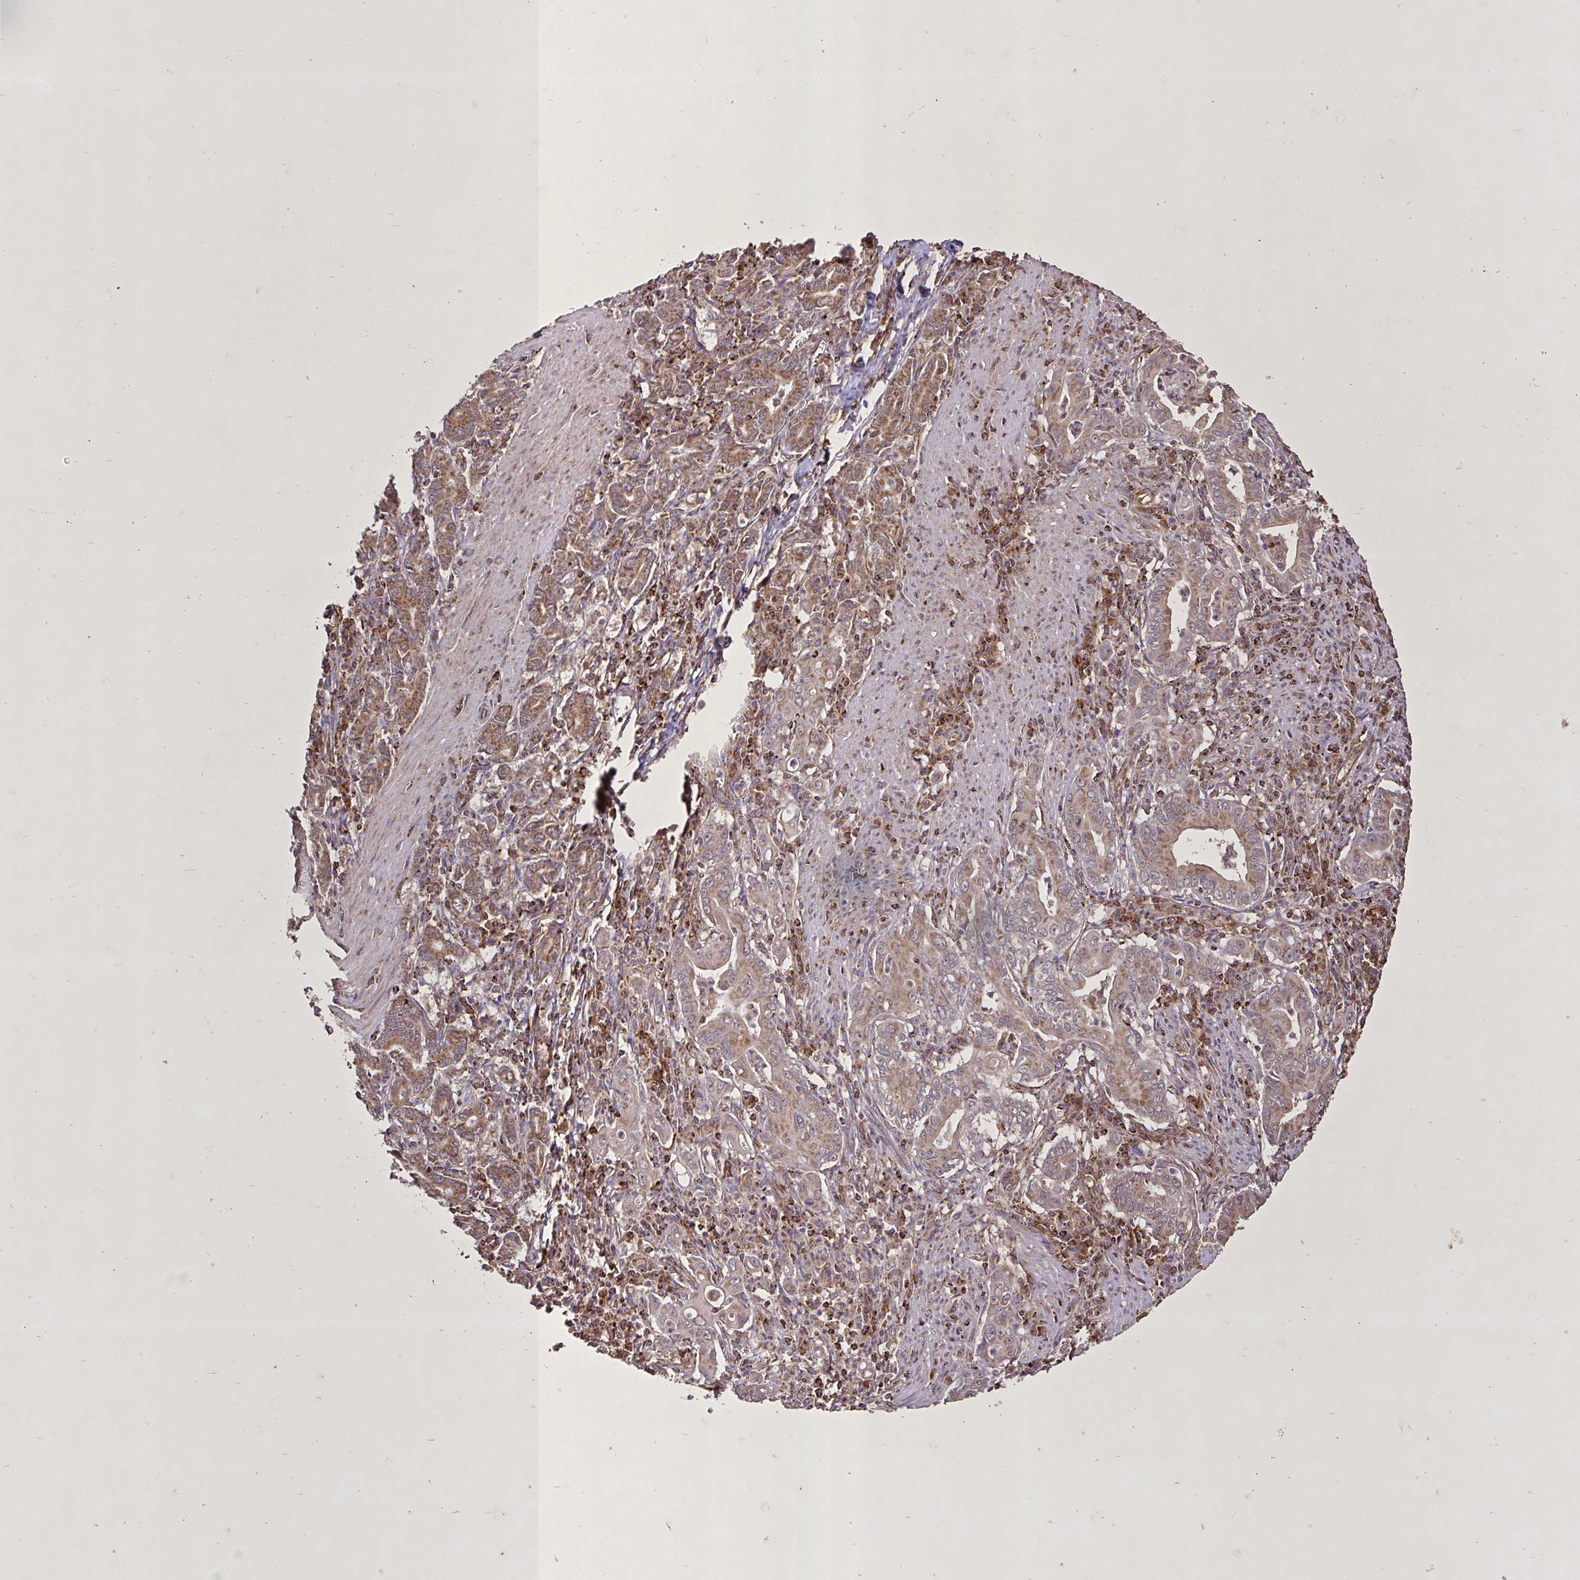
{"staining": {"intensity": "moderate", "quantity": ">75%", "location": "cytoplasmic/membranous"}, "tissue": "stomach cancer", "cell_type": "Tumor cells", "image_type": "cancer", "snomed": [{"axis": "morphology", "description": "Adenocarcinoma, NOS"}, {"axis": "topography", "description": "Stomach, upper"}], "caption": "Immunohistochemical staining of human adenocarcinoma (stomach) reveals medium levels of moderate cytoplasmic/membranous protein staining in about >75% of tumor cells. (DAB IHC, brown staining for protein, blue staining for nuclei).", "gene": "AGK", "patient": {"sex": "female", "age": 79}}